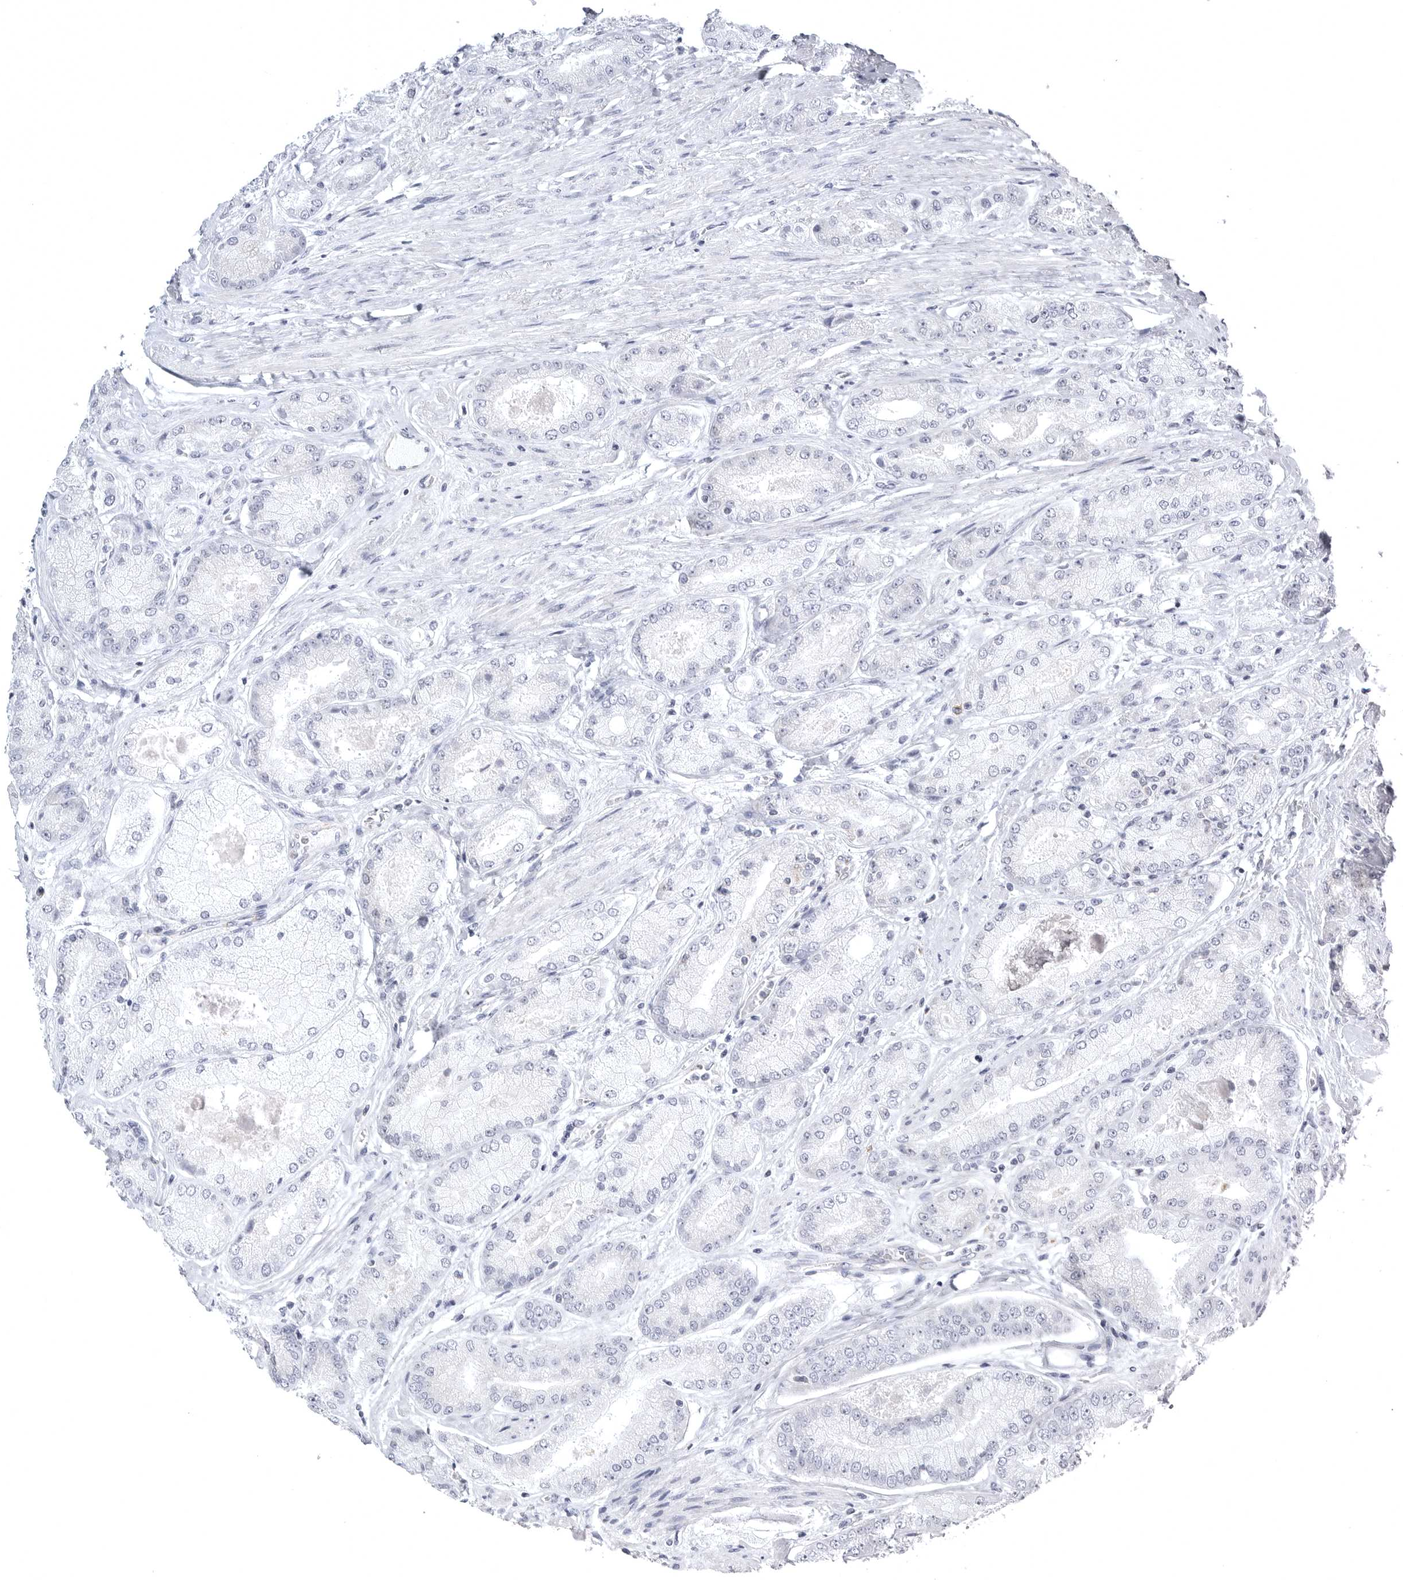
{"staining": {"intensity": "negative", "quantity": "none", "location": "none"}, "tissue": "prostate cancer", "cell_type": "Tumor cells", "image_type": "cancer", "snomed": [{"axis": "morphology", "description": "Adenocarcinoma, High grade"}, {"axis": "topography", "description": "Prostate"}], "caption": "IHC of human prostate cancer (high-grade adenocarcinoma) exhibits no staining in tumor cells. (DAB (3,3'-diaminobenzidine) immunohistochemistry with hematoxylin counter stain).", "gene": "TUFM", "patient": {"sex": "male", "age": 58}}